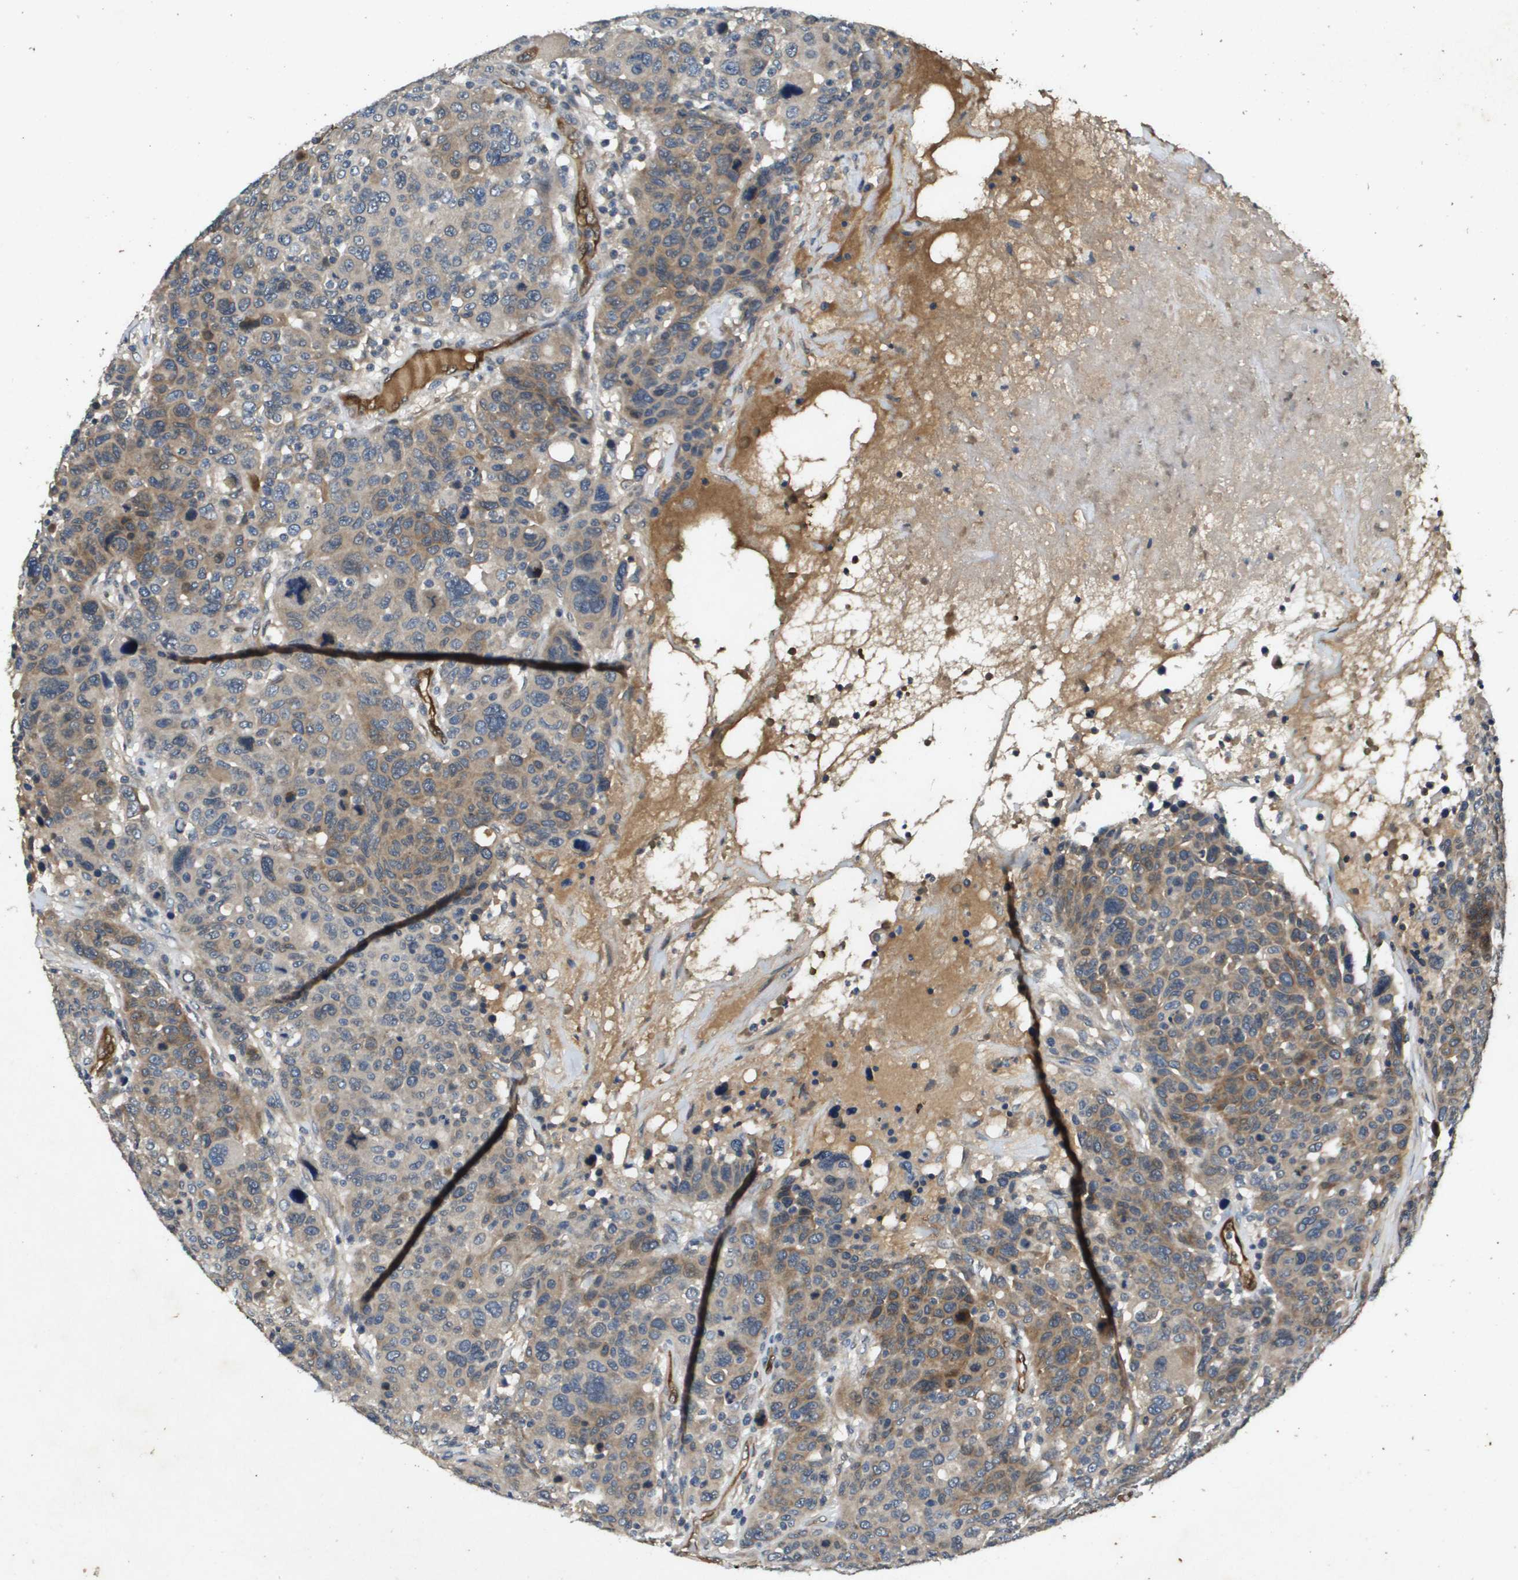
{"staining": {"intensity": "moderate", "quantity": "25%-75%", "location": "cytoplasmic/membranous"}, "tissue": "breast cancer", "cell_type": "Tumor cells", "image_type": "cancer", "snomed": [{"axis": "morphology", "description": "Duct carcinoma"}, {"axis": "topography", "description": "Breast"}], "caption": "This image demonstrates IHC staining of human breast cancer, with medium moderate cytoplasmic/membranous staining in approximately 25%-75% of tumor cells.", "gene": "PGAP3", "patient": {"sex": "female", "age": 37}}